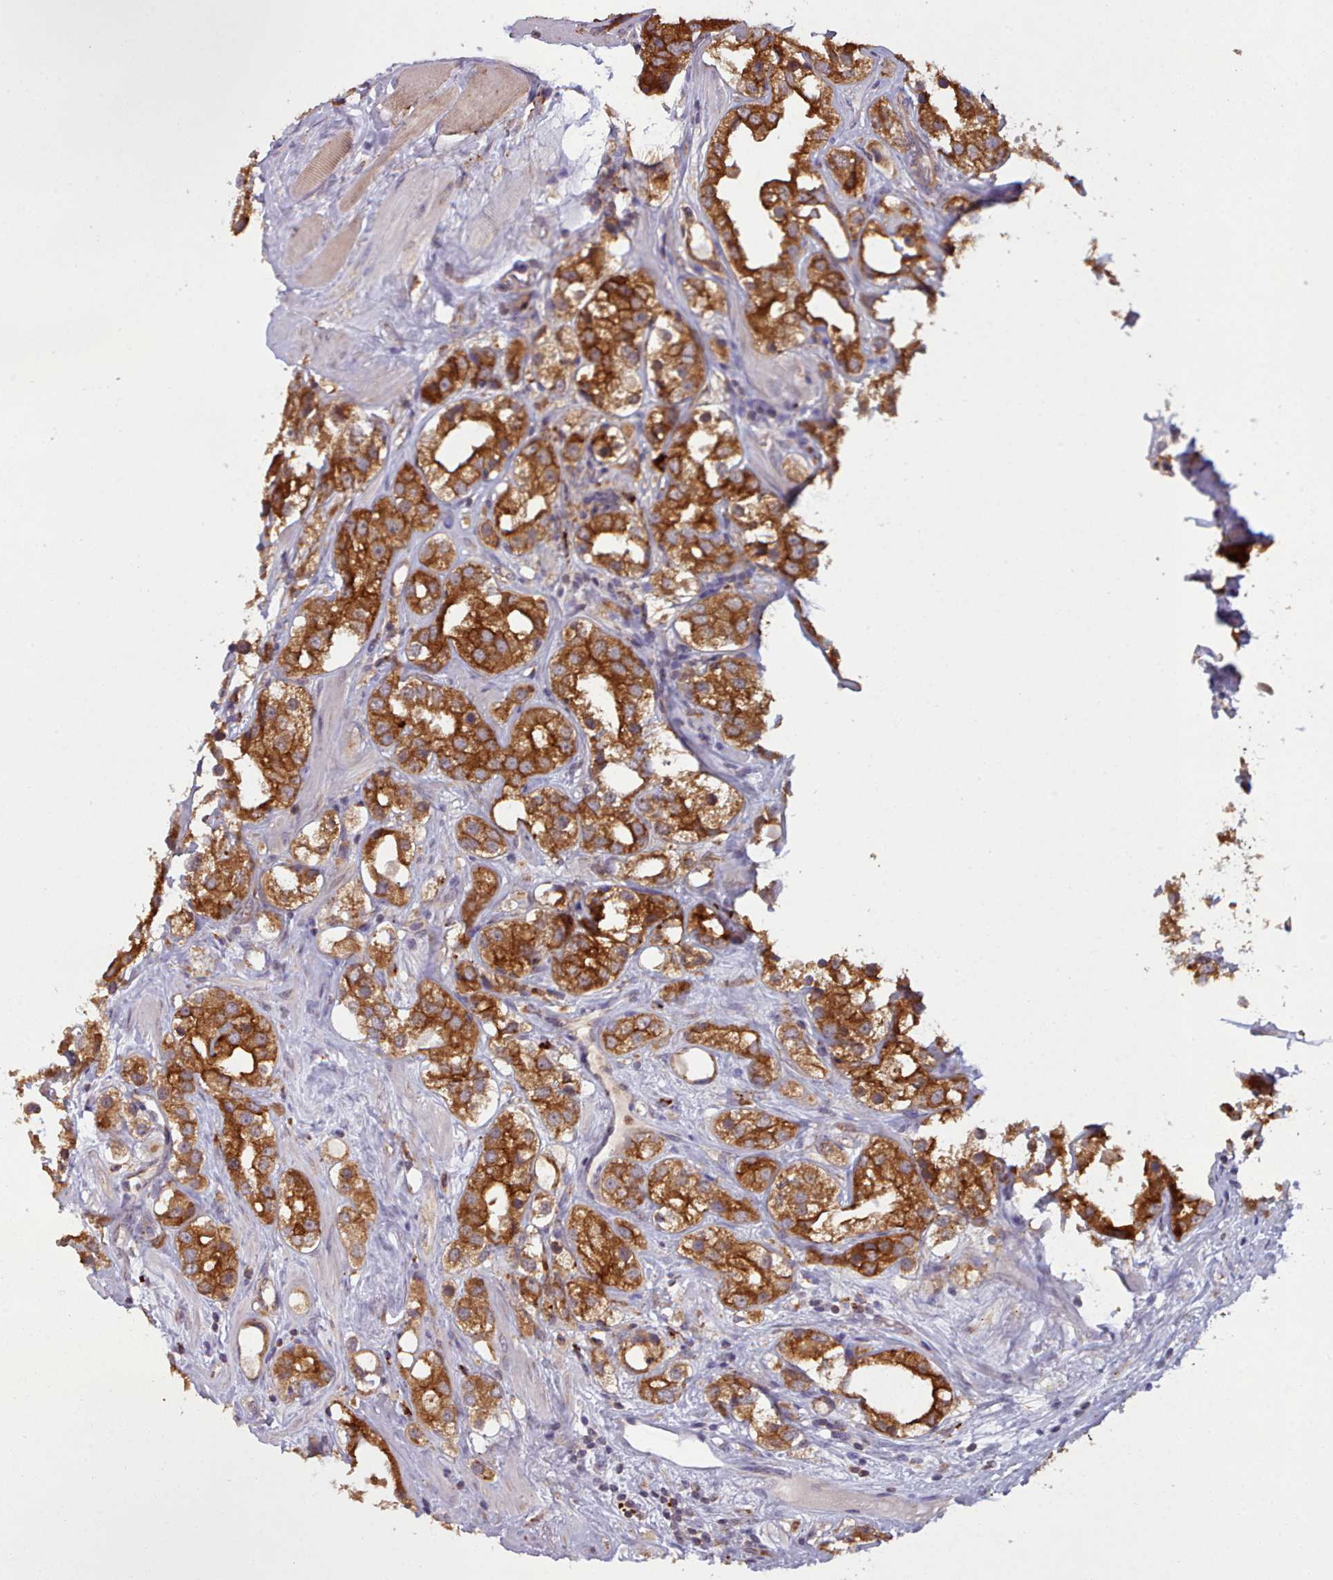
{"staining": {"intensity": "strong", "quantity": ">75%", "location": "cytoplasmic/membranous"}, "tissue": "prostate cancer", "cell_type": "Tumor cells", "image_type": "cancer", "snomed": [{"axis": "morphology", "description": "Adenocarcinoma, NOS"}, {"axis": "topography", "description": "Prostate"}], "caption": "About >75% of tumor cells in human prostate adenocarcinoma exhibit strong cytoplasmic/membranous protein expression as visualized by brown immunohistochemical staining.", "gene": "CRYBG1", "patient": {"sex": "male", "age": 79}}